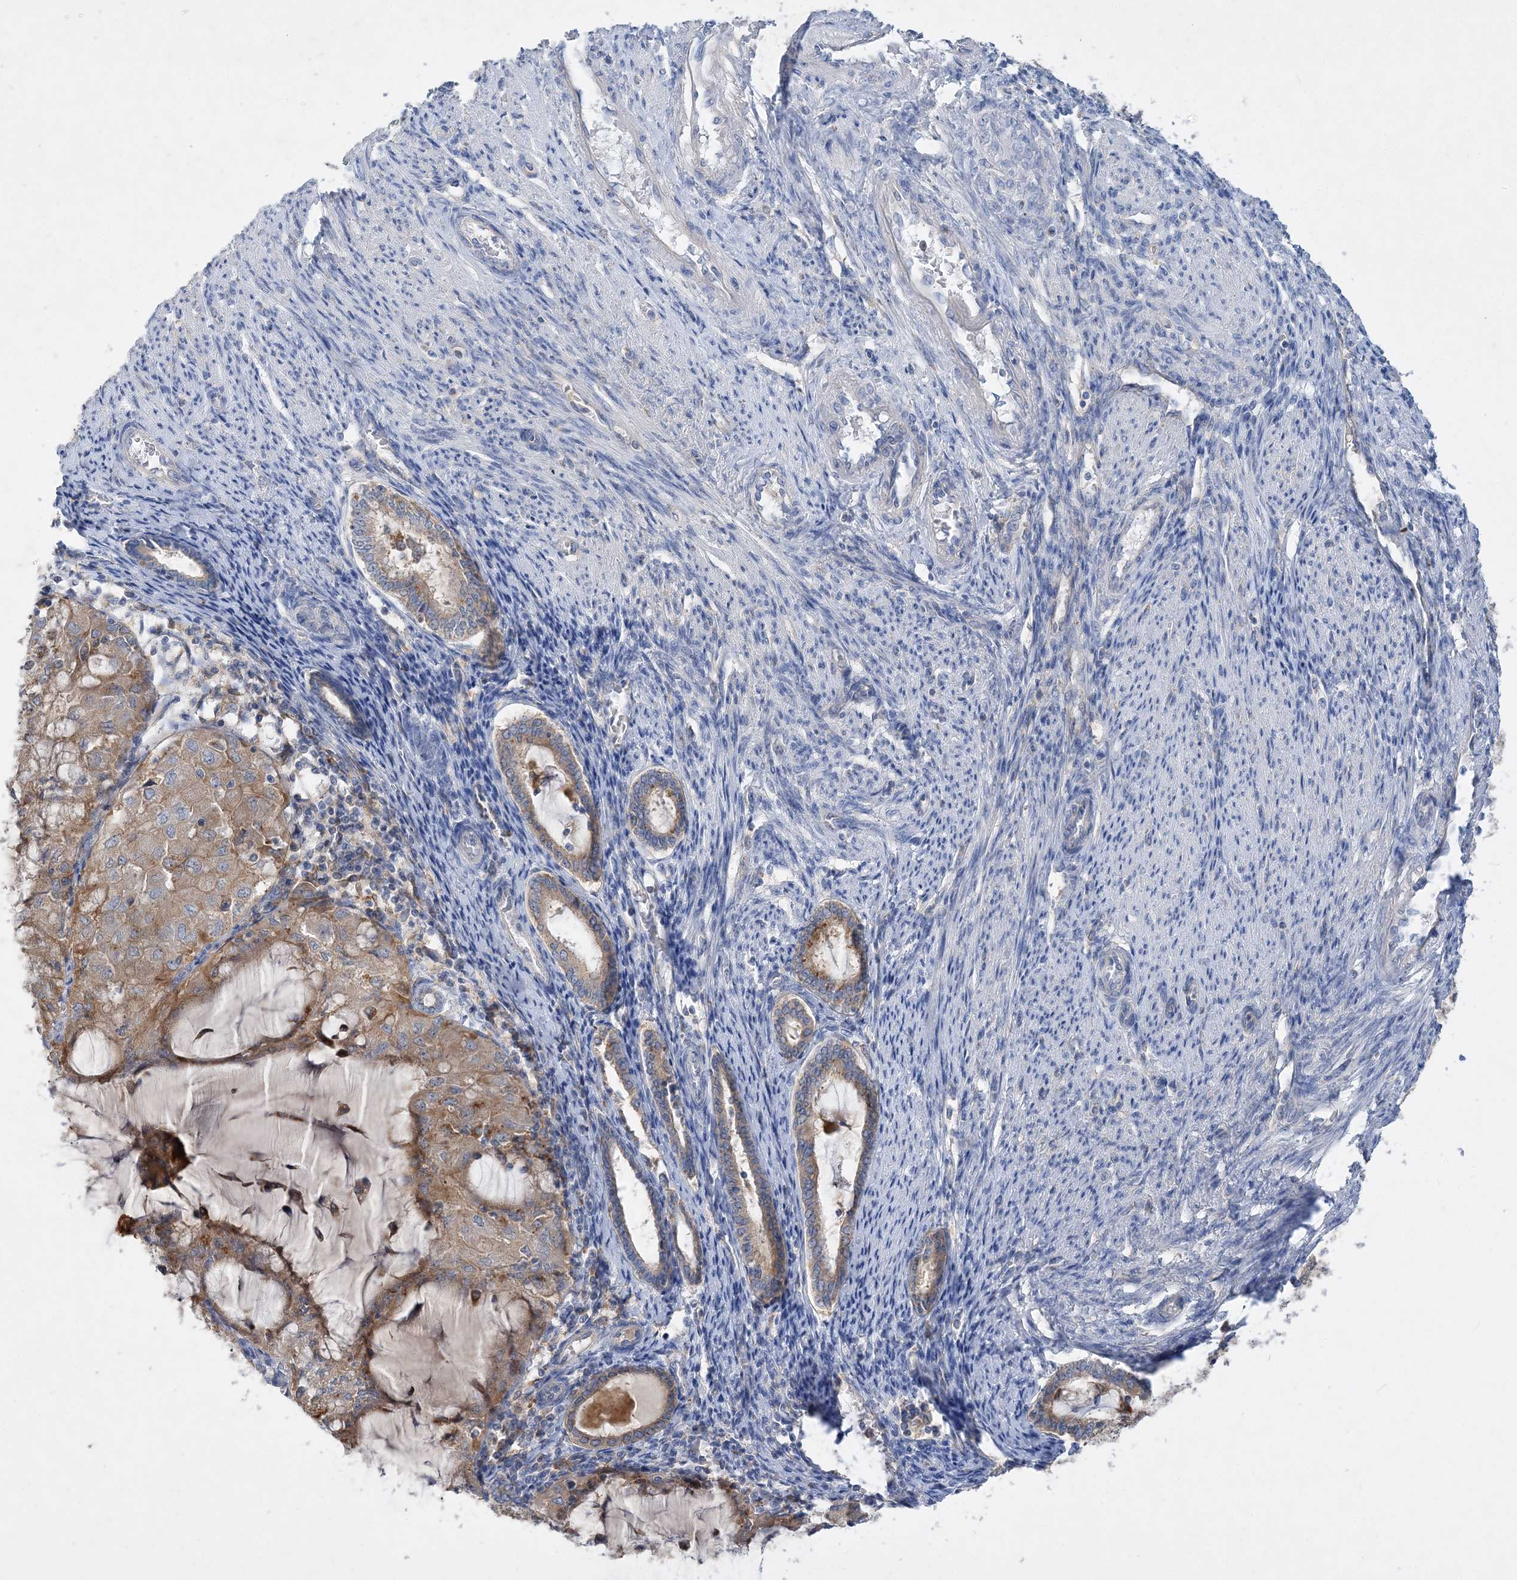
{"staining": {"intensity": "strong", "quantity": ">75%", "location": "cytoplasmic/membranous"}, "tissue": "endometrial cancer", "cell_type": "Tumor cells", "image_type": "cancer", "snomed": [{"axis": "morphology", "description": "Adenocarcinoma, NOS"}, {"axis": "topography", "description": "Endometrium"}], "caption": "An immunohistochemistry photomicrograph of tumor tissue is shown. Protein staining in brown shows strong cytoplasmic/membranous positivity in adenocarcinoma (endometrial) within tumor cells.", "gene": "GRINA", "patient": {"sex": "female", "age": 81}}